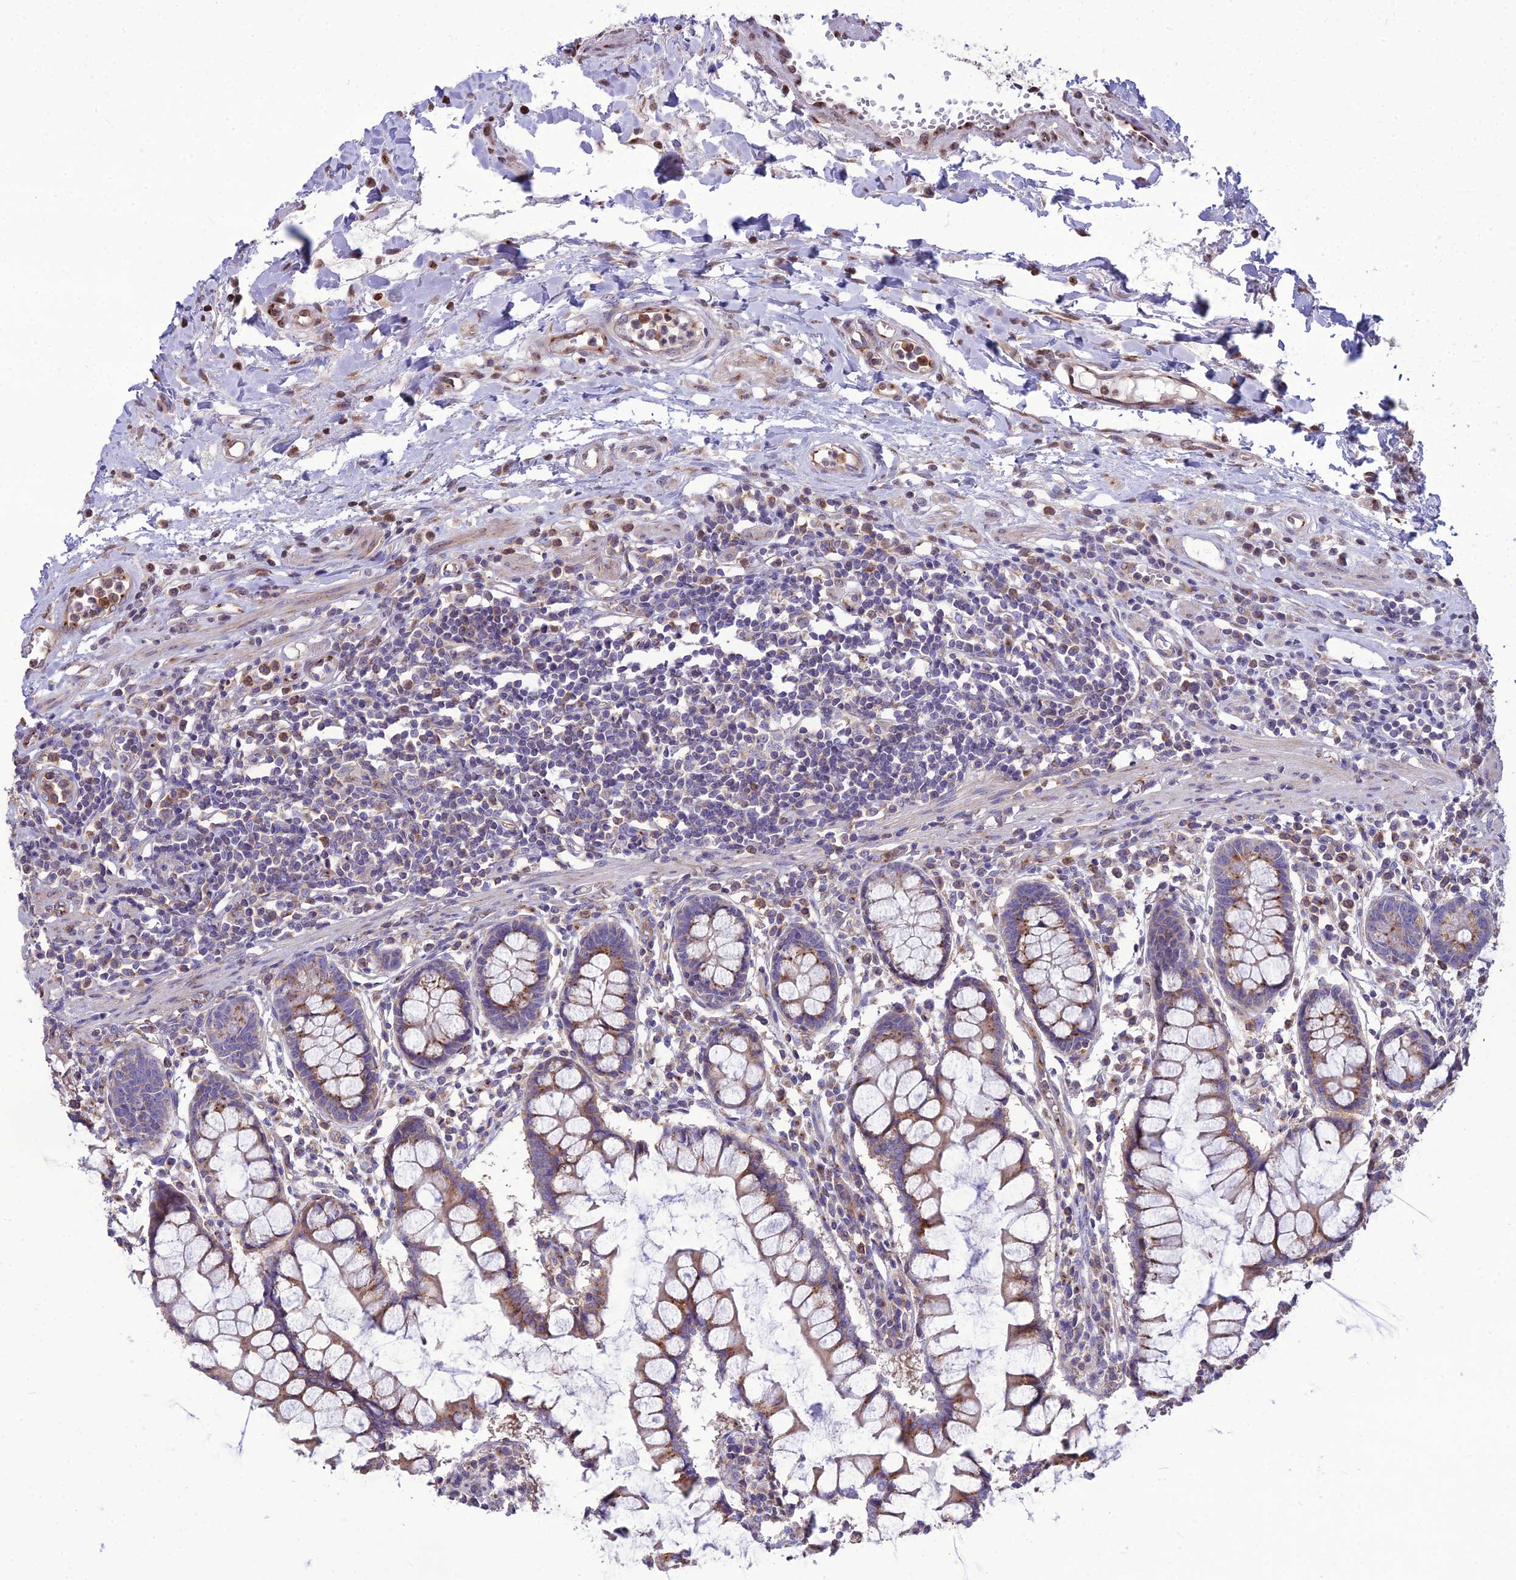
{"staining": {"intensity": "moderate", "quantity": "25%-75%", "location": "cytoplasmic/membranous"}, "tissue": "colon", "cell_type": "Endothelial cells", "image_type": "normal", "snomed": [{"axis": "morphology", "description": "Normal tissue, NOS"}, {"axis": "morphology", "description": "Adenocarcinoma, NOS"}, {"axis": "topography", "description": "Colon"}], "caption": "Moderate cytoplasmic/membranous staining for a protein is identified in approximately 25%-75% of endothelial cells of unremarkable colon using IHC.", "gene": "SPRYD7", "patient": {"sex": "female", "age": 55}}